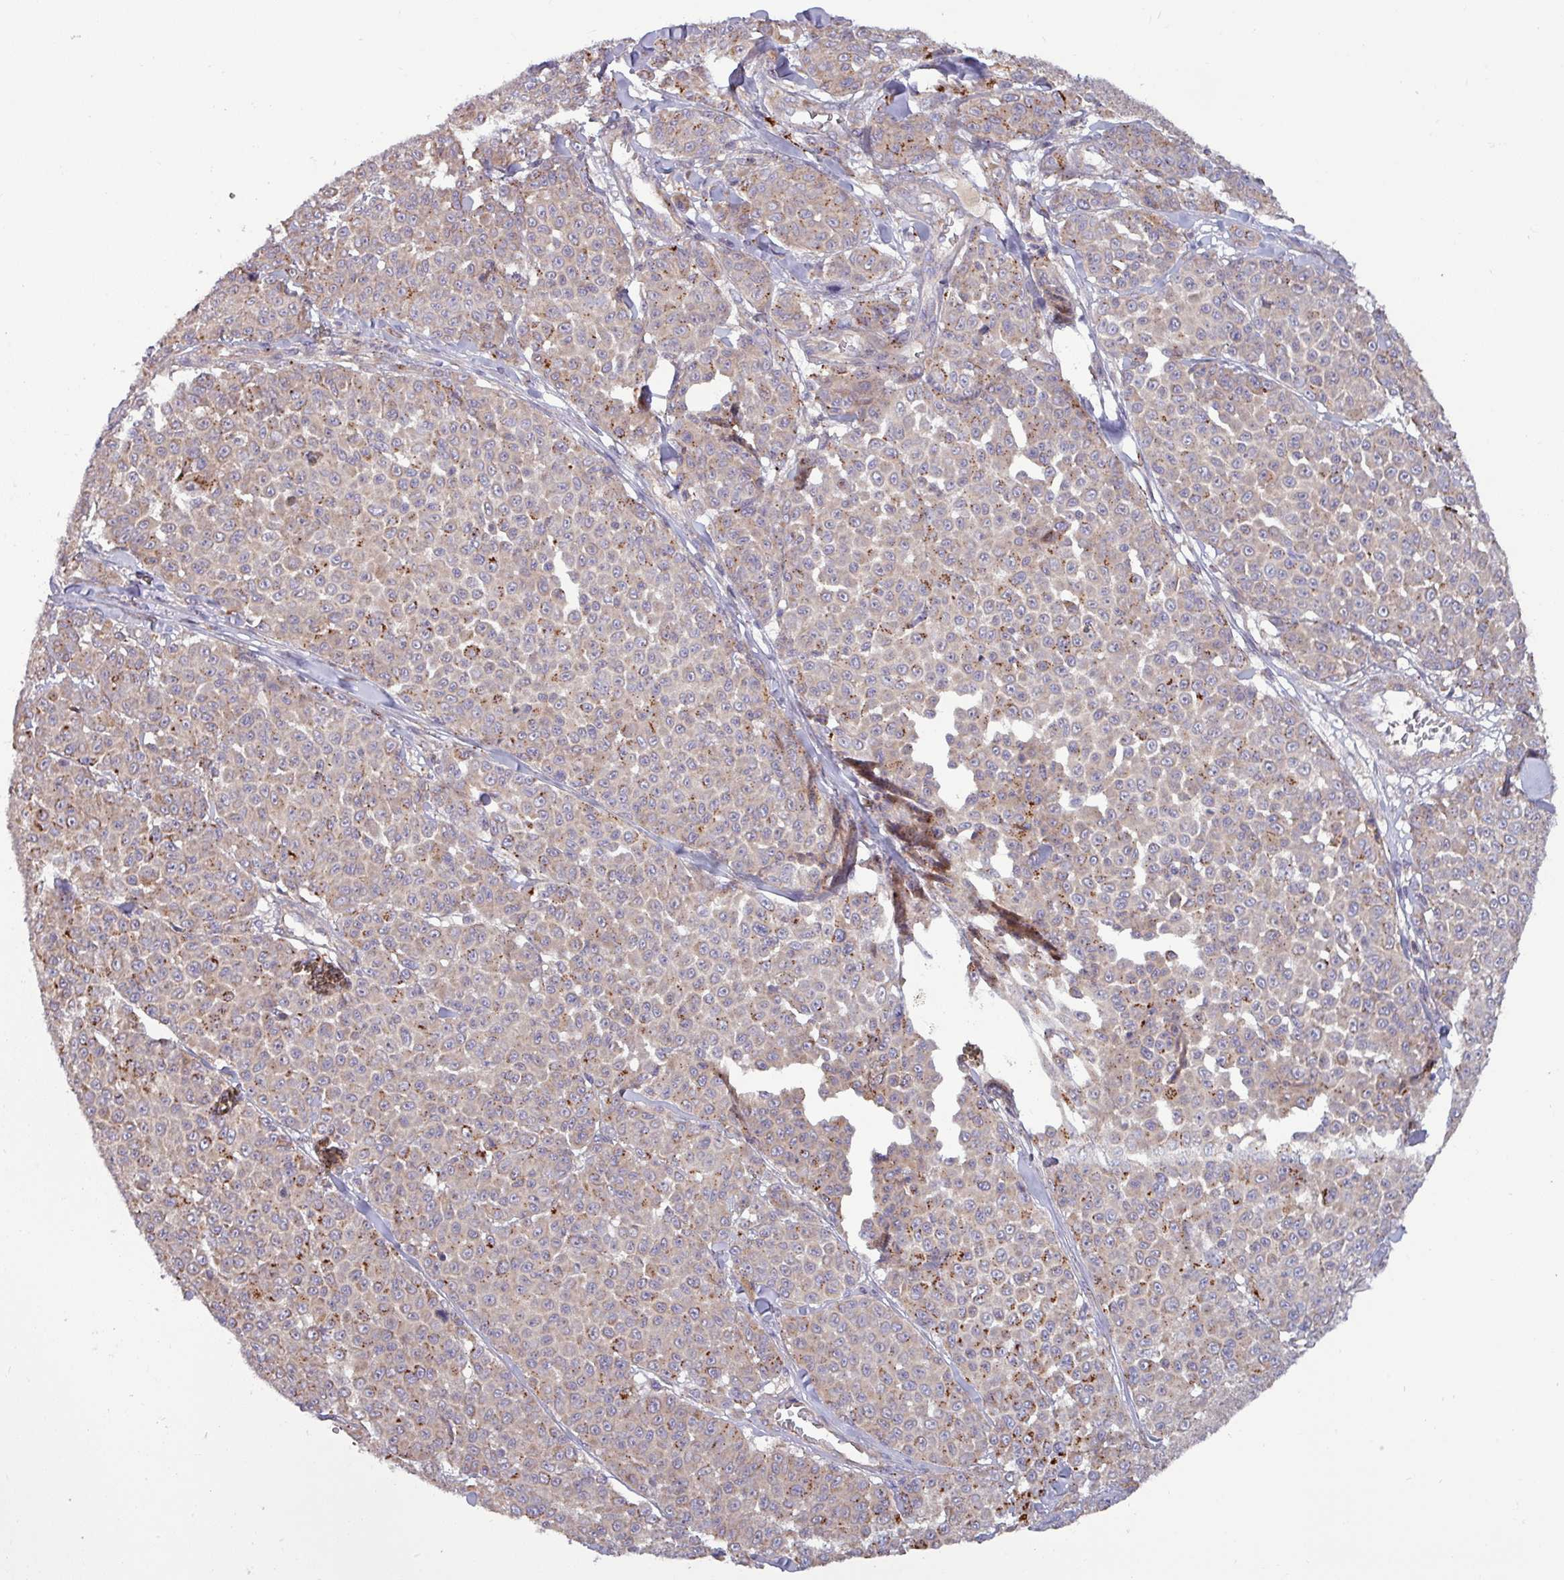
{"staining": {"intensity": "strong", "quantity": "<25%", "location": "cytoplasmic/membranous"}, "tissue": "melanoma", "cell_type": "Tumor cells", "image_type": "cancer", "snomed": [{"axis": "morphology", "description": "Malignant melanoma, NOS"}, {"axis": "topography", "description": "Skin"}], "caption": "Approximately <25% of tumor cells in melanoma exhibit strong cytoplasmic/membranous protein staining as visualized by brown immunohistochemical staining.", "gene": "PLIN2", "patient": {"sex": "male", "age": 46}}